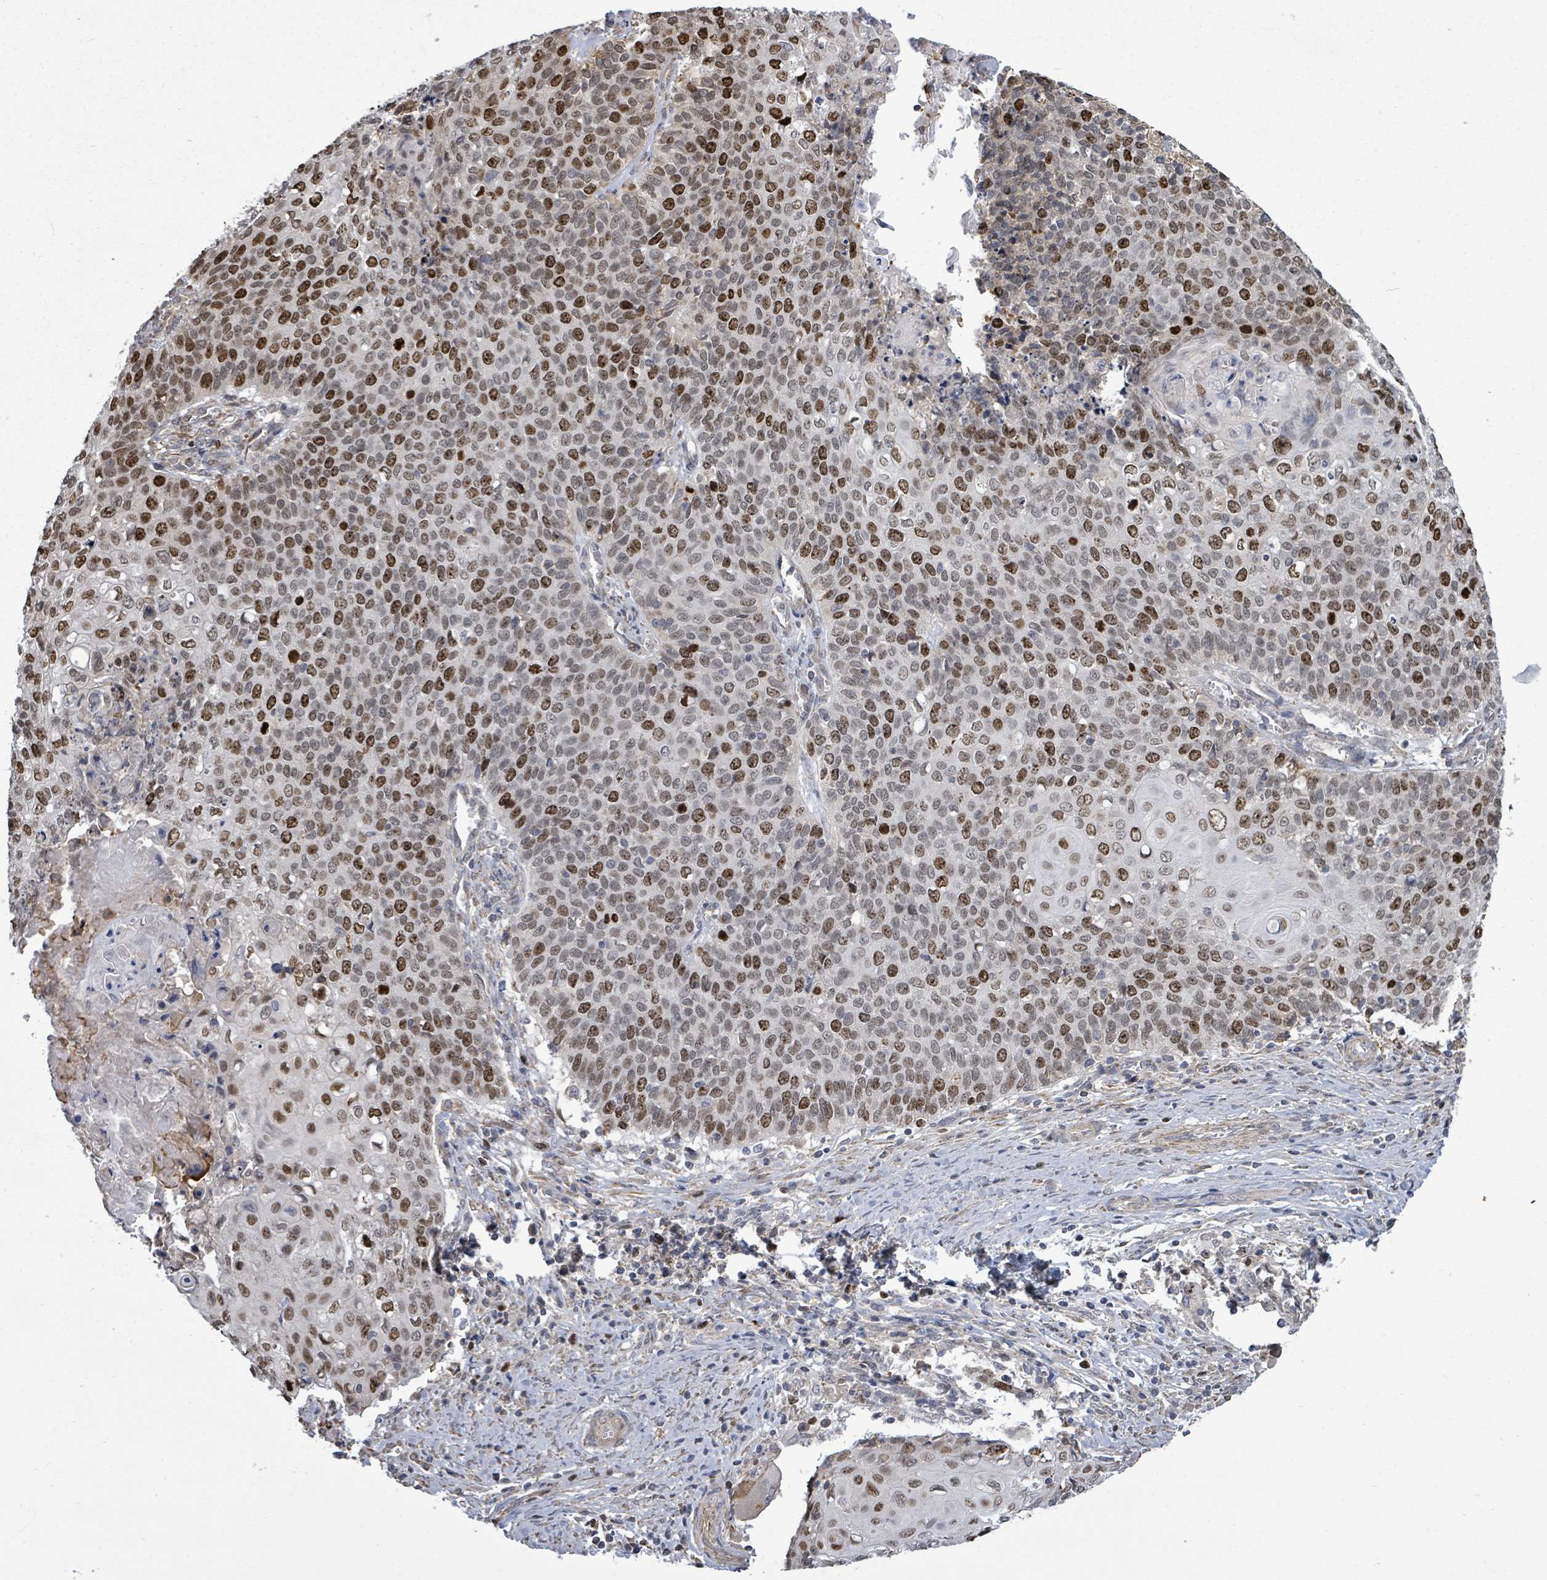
{"staining": {"intensity": "strong", "quantity": "25%-75%", "location": "nuclear"}, "tissue": "cervical cancer", "cell_type": "Tumor cells", "image_type": "cancer", "snomed": [{"axis": "morphology", "description": "Squamous cell carcinoma, NOS"}, {"axis": "topography", "description": "Cervix"}], "caption": "Immunohistochemical staining of squamous cell carcinoma (cervical) demonstrates high levels of strong nuclear protein positivity in about 25%-75% of tumor cells.", "gene": "PAPSS1", "patient": {"sex": "female", "age": 39}}